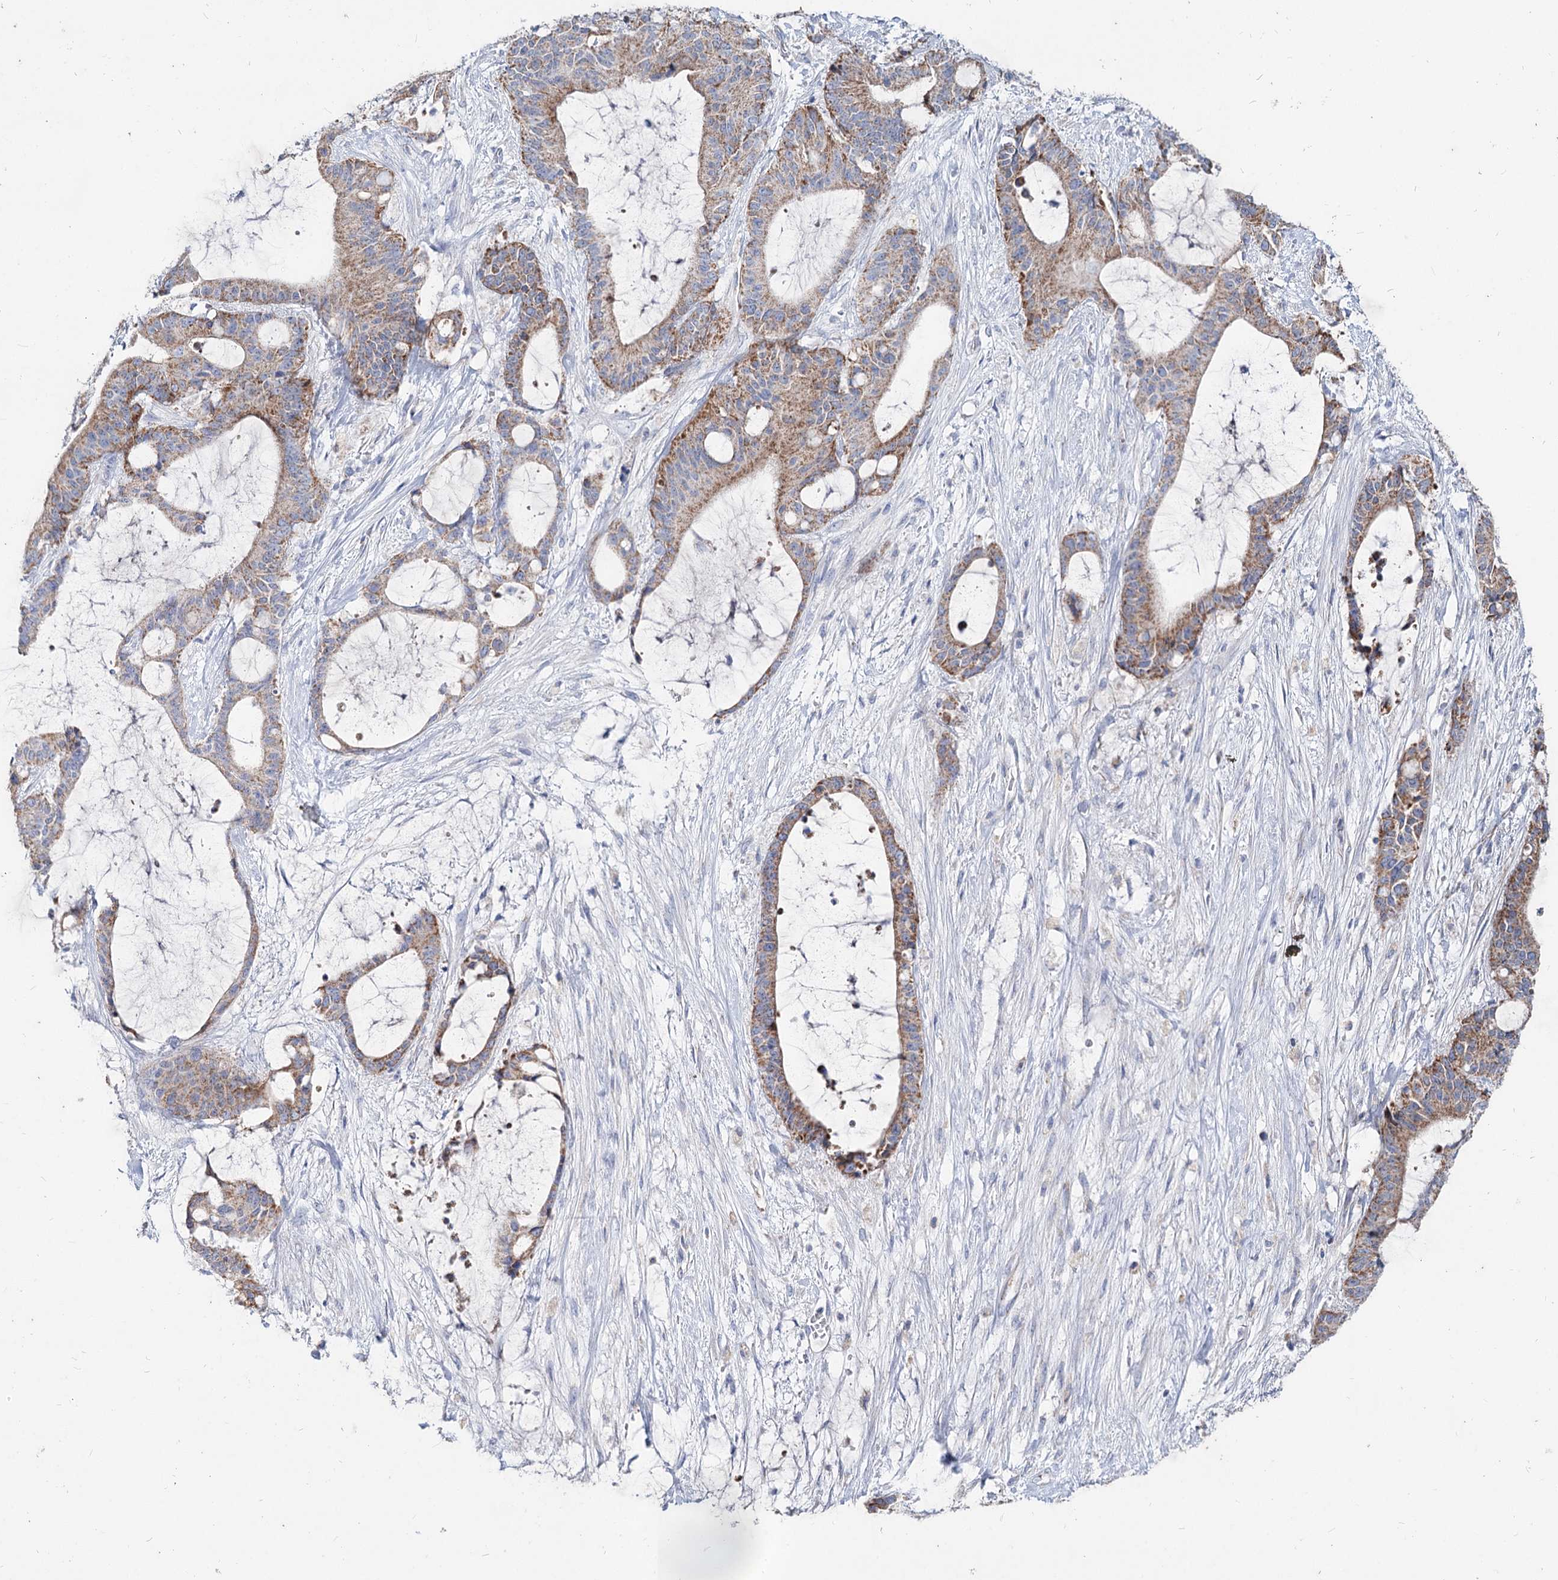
{"staining": {"intensity": "moderate", "quantity": ">75%", "location": "cytoplasmic/membranous"}, "tissue": "liver cancer", "cell_type": "Tumor cells", "image_type": "cancer", "snomed": [{"axis": "morphology", "description": "Normal tissue, NOS"}, {"axis": "morphology", "description": "Cholangiocarcinoma"}, {"axis": "topography", "description": "Liver"}, {"axis": "topography", "description": "Peripheral nerve tissue"}], "caption": "A brown stain highlights moderate cytoplasmic/membranous staining of a protein in human liver cancer tumor cells.", "gene": "MCCC2", "patient": {"sex": "female", "age": 73}}